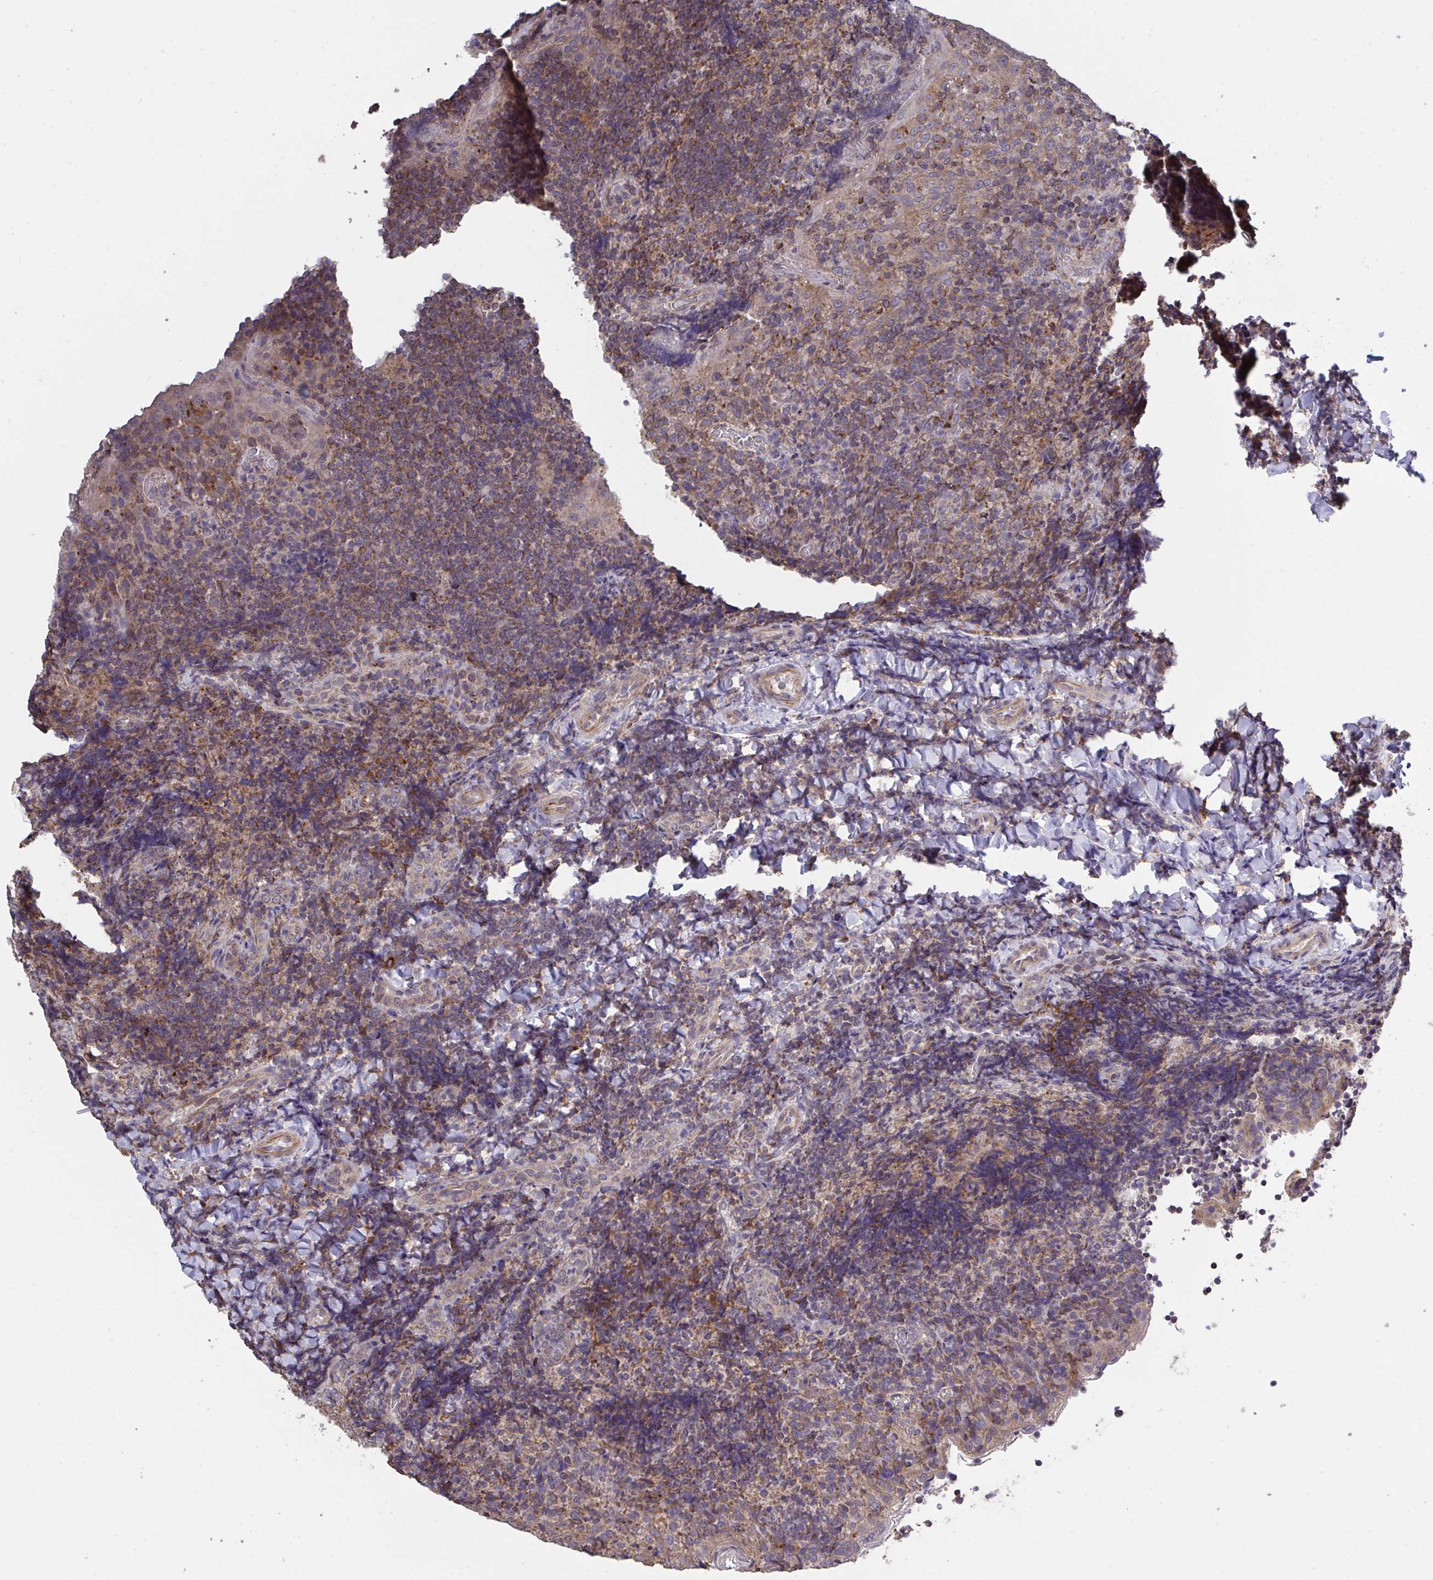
{"staining": {"intensity": "weak", "quantity": "25%-75%", "location": "cytoplasmic/membranous"}, "tissue": "tonsil", "cell_type": "Non-germinal center cells", "image_type": "normal", "snomed": [{"axis": "morphology", "description": "Normal tissue, NOS"}, {"axis": "topography", "description": "Tonsil"}], "caption": "The photomicrograph shows a brown stain indicating the presence of a protein in the cytoplasmic/membranous of non-germinal center cells in tonsil. The protein is stained brown, and the nuclei are stained in blue (DAB IHC with brightfield microscopy, high magnification).", "gene": "PPM1H", "patient": {"sex": "male", "age": 17}}